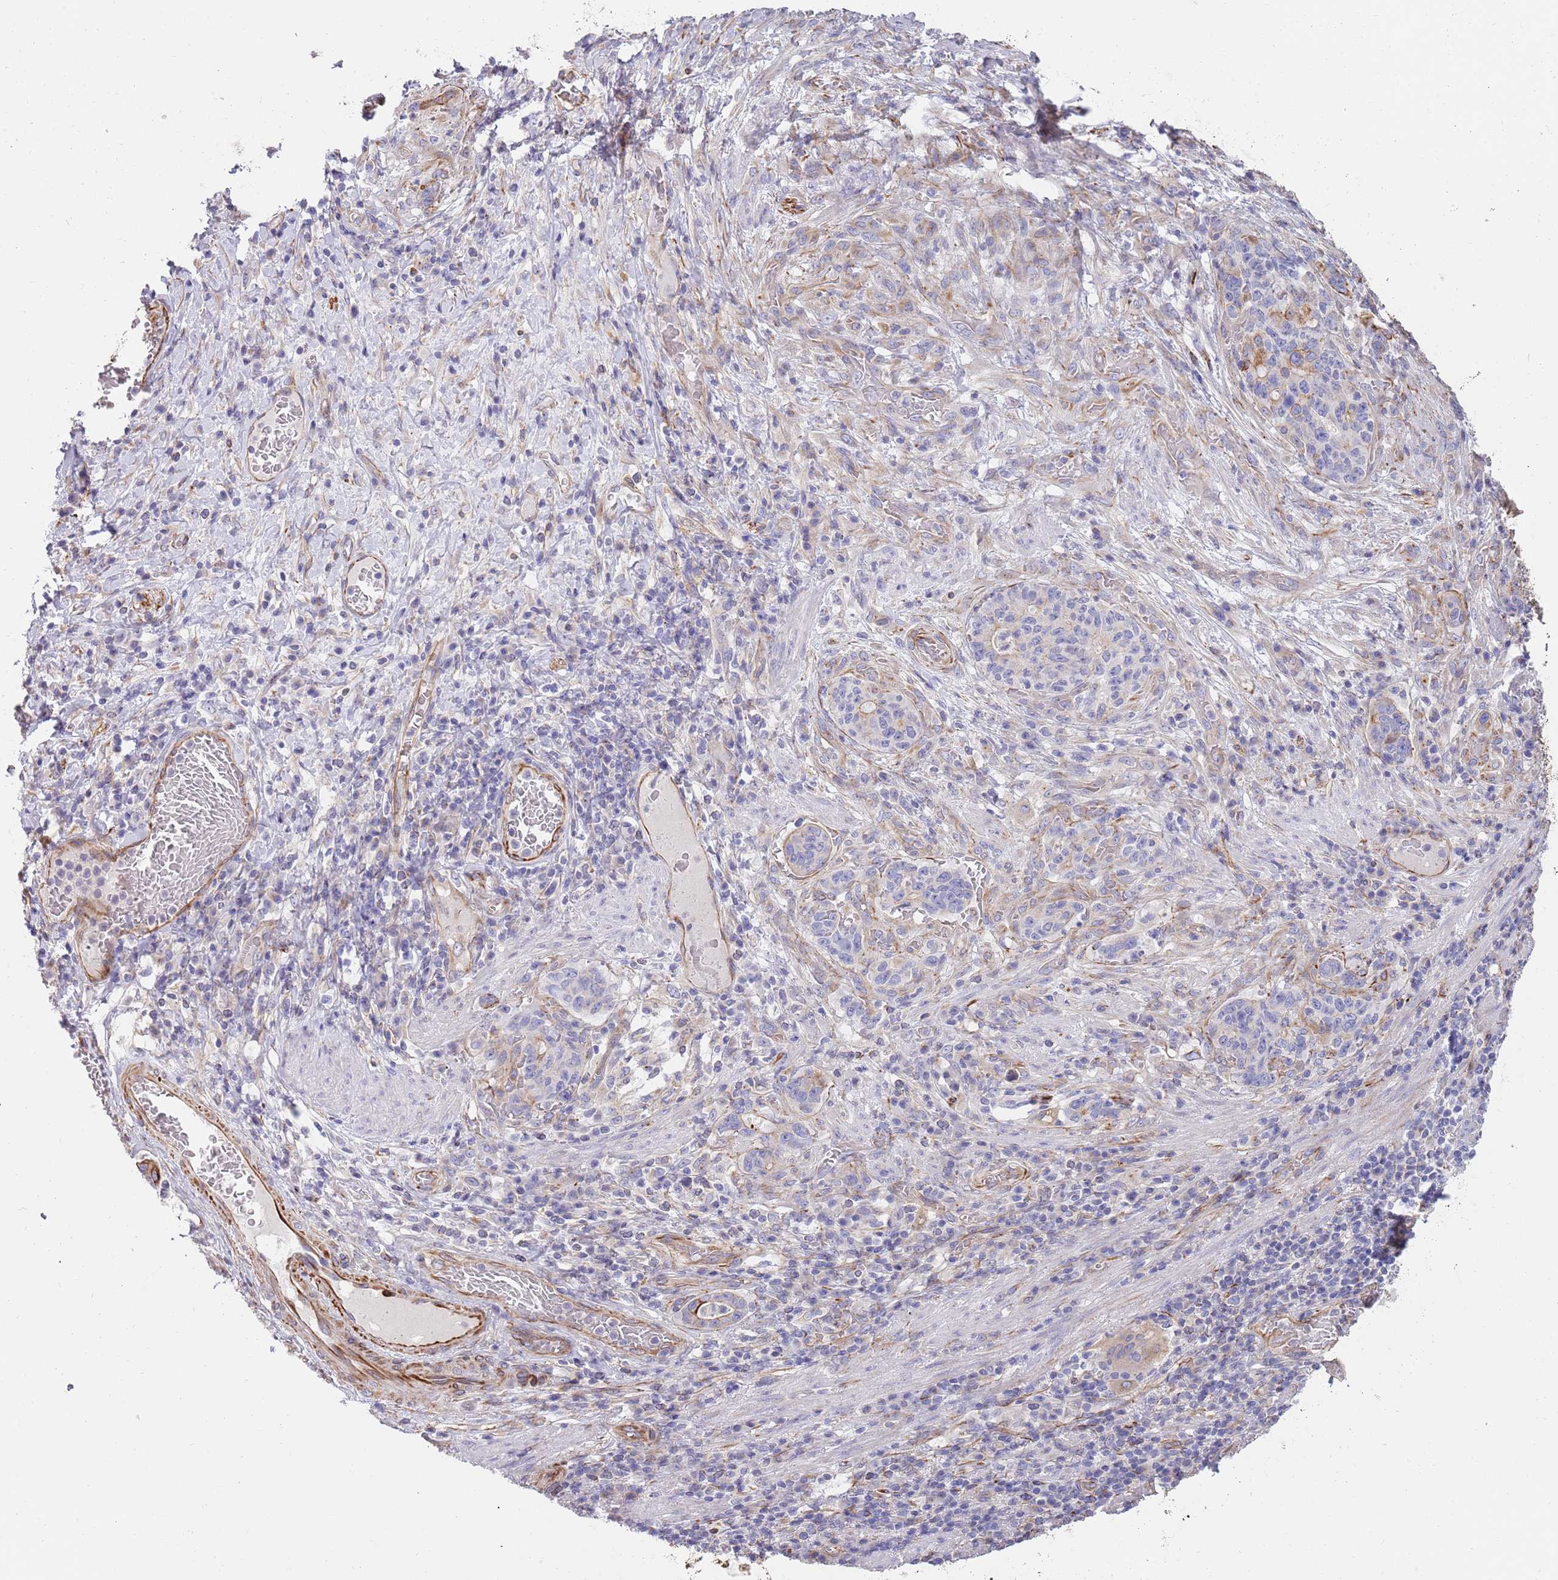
{"staining": {"intensity": "moderate", "quantity": "<25%", "location": "cytoplasmic/membranous"}, "tissue": "stomach cancer", "cell_type": "Tumor cells", "image_type": "cancer", "snomed": [{"axis": "morphology", "description": "Normal tissue, NOS"}, {"axis": "morphology", "description": "Adenocarcinoma, NOS"}, {"axis": "topography", "description": "Stomach"}], "caption": "About <25% of tumor cells in stomach adenocarcinoma reveal moderate cytoplasmic/membranous protein staining as visualized by brown immunohistochemical staining.", "gene": "MOGAT1", "patient": {"sex": "female", "age": 64}}